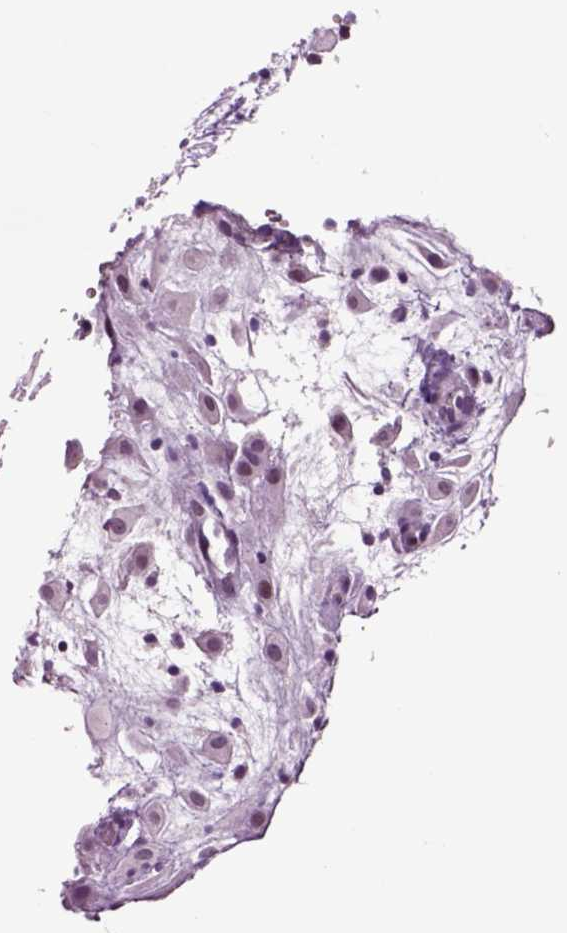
{"staining": {"intensity": "negative", "quantity": "none", "location": "none"}, "tissue": "placenta", "cell_type": "Decidual cells", "image_type": "normal", "snomed": [{"axis": "morphology", "description": "Normal tissue, NOS"}, {"axis": "topography", "description": "Placenta"}], "caption": "The micrograph displays no significant expression in decidual cells of placenta. (Immunohistochemistry, brightfield microscopy, high magnification).", "gene": "CHGB", "patient": {"sex": "female", "age": 24}}